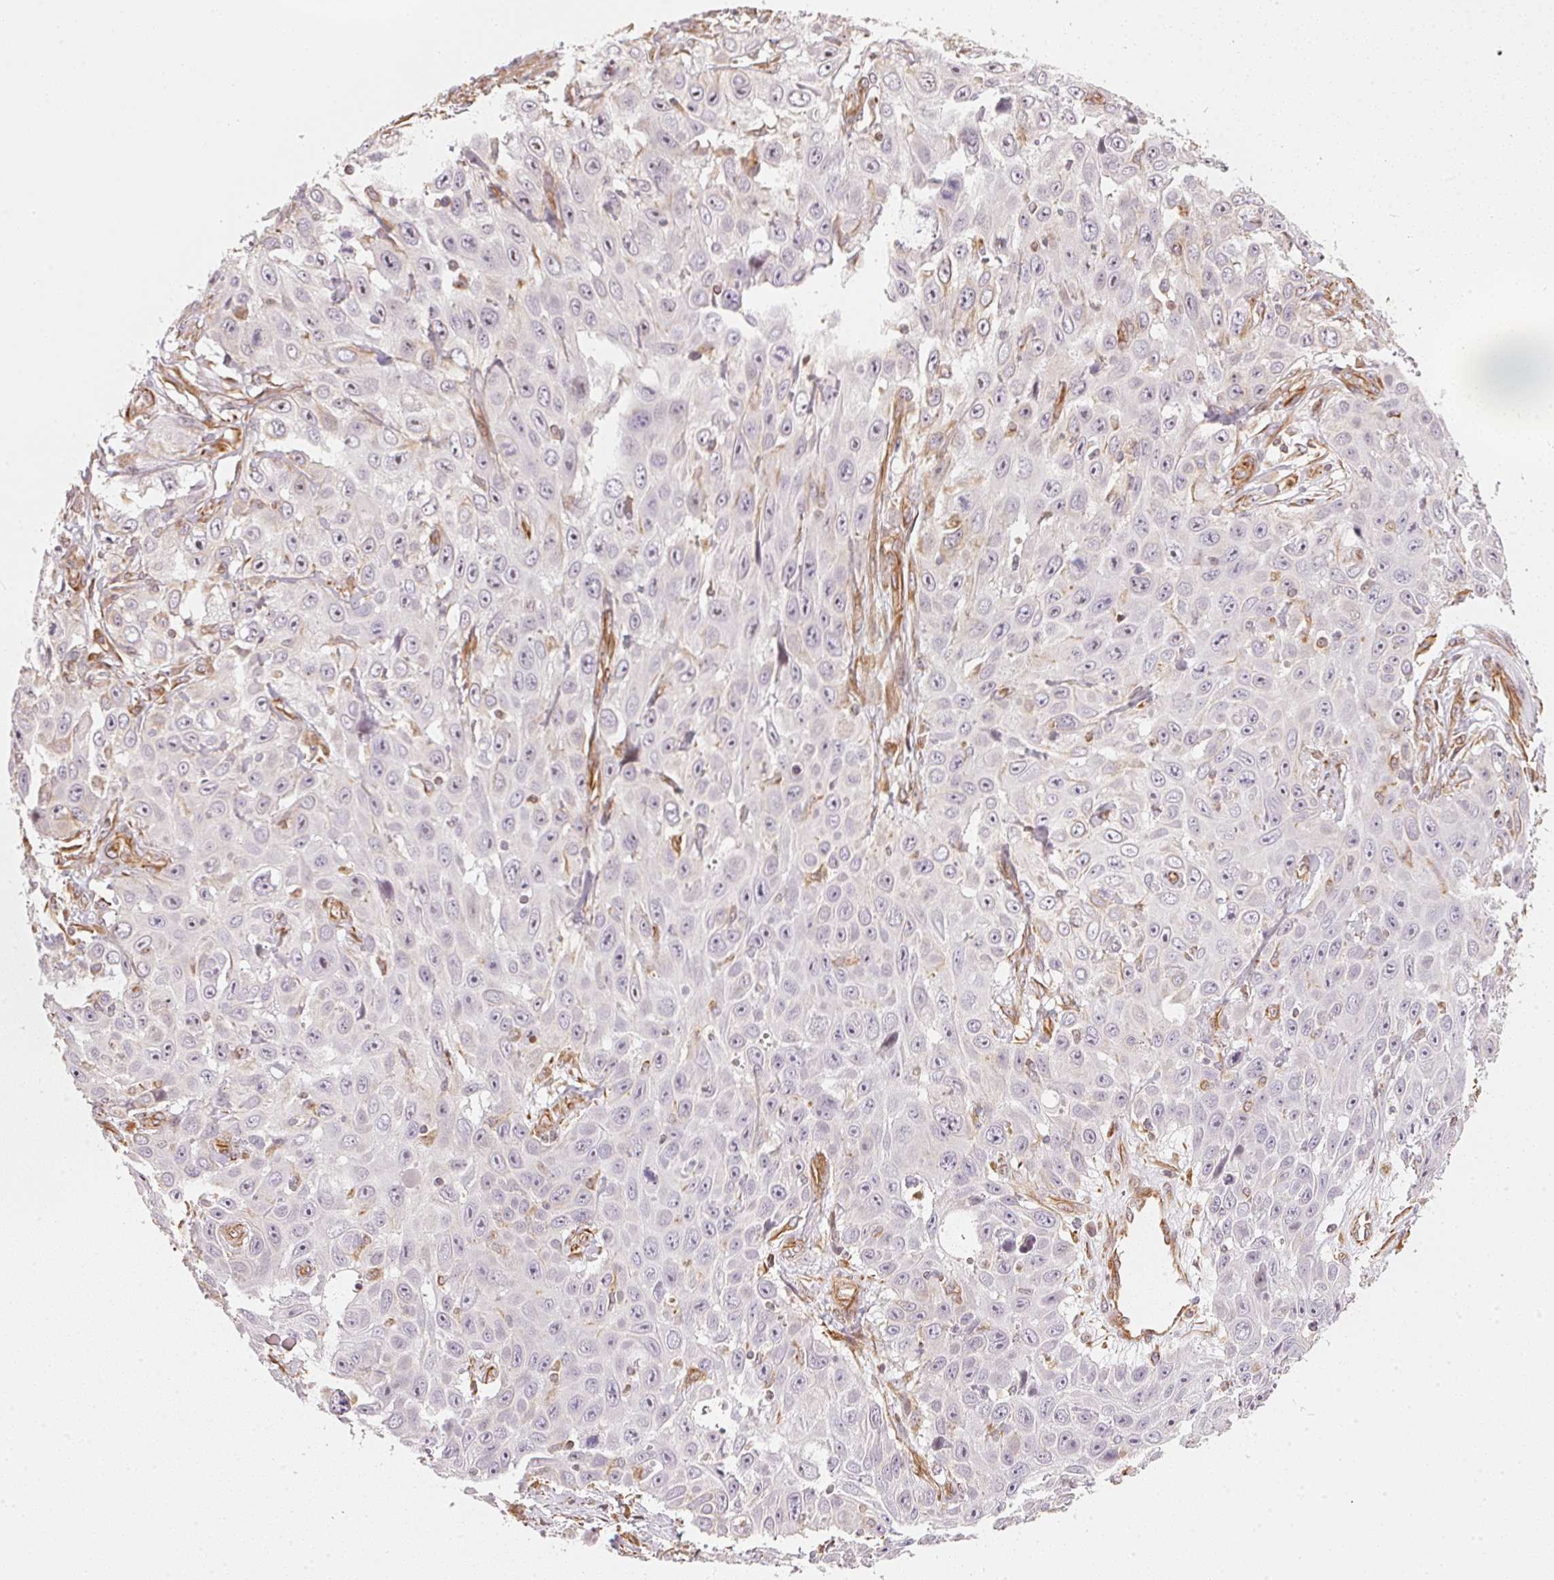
{"staining": {"intensity": "negative", "quantity": "none", "location": "none"}, "tissue": "skin cancer", "cell_type": "Tumor cells", "image_type": "cancer", "snomed": [{"axis": "morphology", "description": "Squamous cell carcinoma, NOS"}, {"axis": "topography", "description": "Skin"}], "caption": "Human skin cancer stained for a protein using immunohistochemistry demonstrates no expression in tumor cells.", "gene": "FOXR2", "patient": {"sex": "male", "age": 82}}